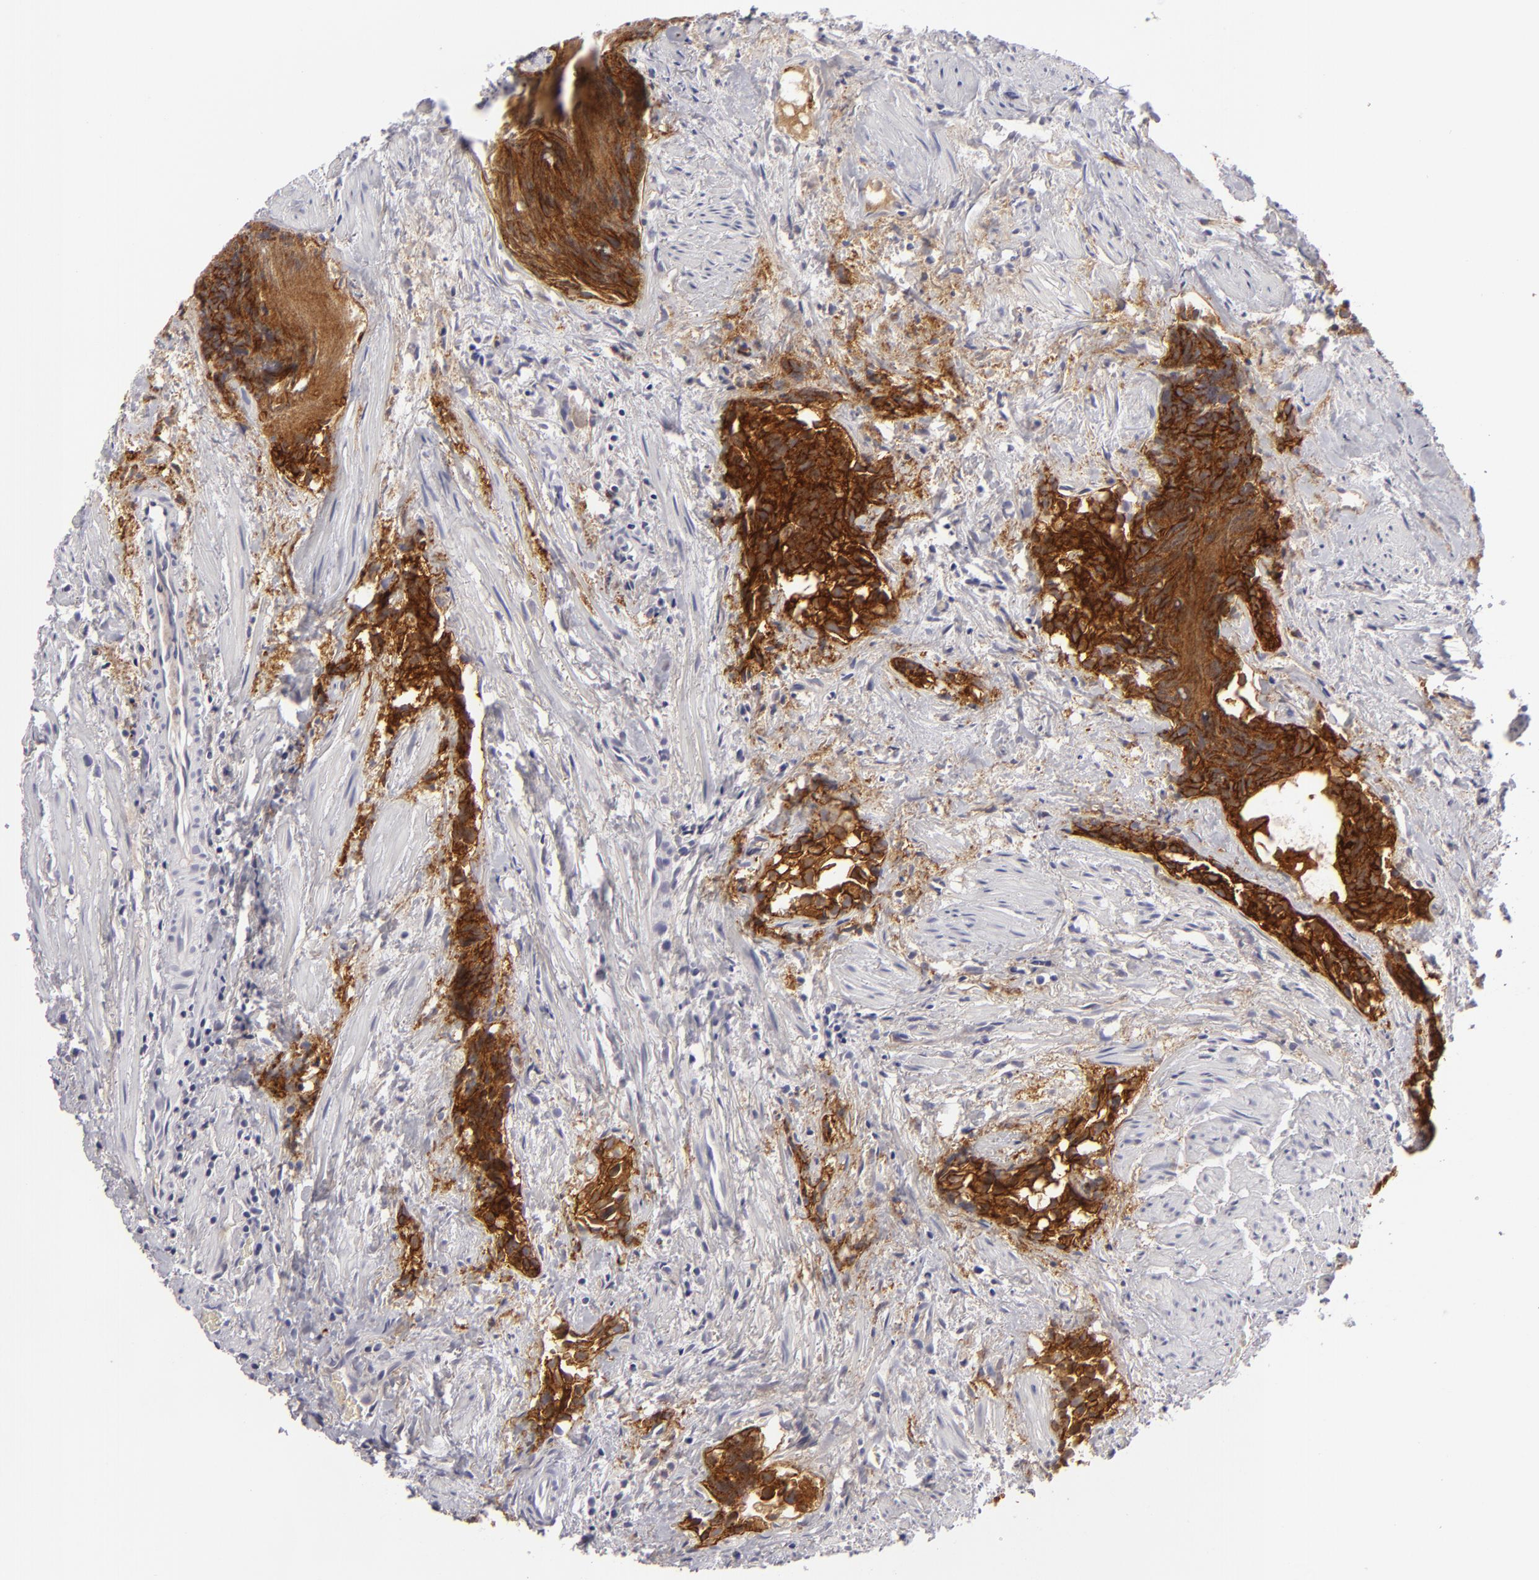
{"staining": {"intensity": "strong", "quantity": ">75%", "location": "cytoplasmic/membranous"}, "tissue": "urothelial cancer", "cell_type": "Tumor cells", "image_type": "cancer", "snomed": [{"axis": "morphology", "description": "Urothelial carcinoma, High grade"}, {"axis": "topography", "description": "Urinary bladder"}], "caption": "High-grade urothelial carcinoma stained with a brown dye demonstrates strong cytoplasmic/membranous positive positivity in approximately >75% of tumor cells.", "gene": "JUP", "patient": {"sex": "female", "age": 78}}